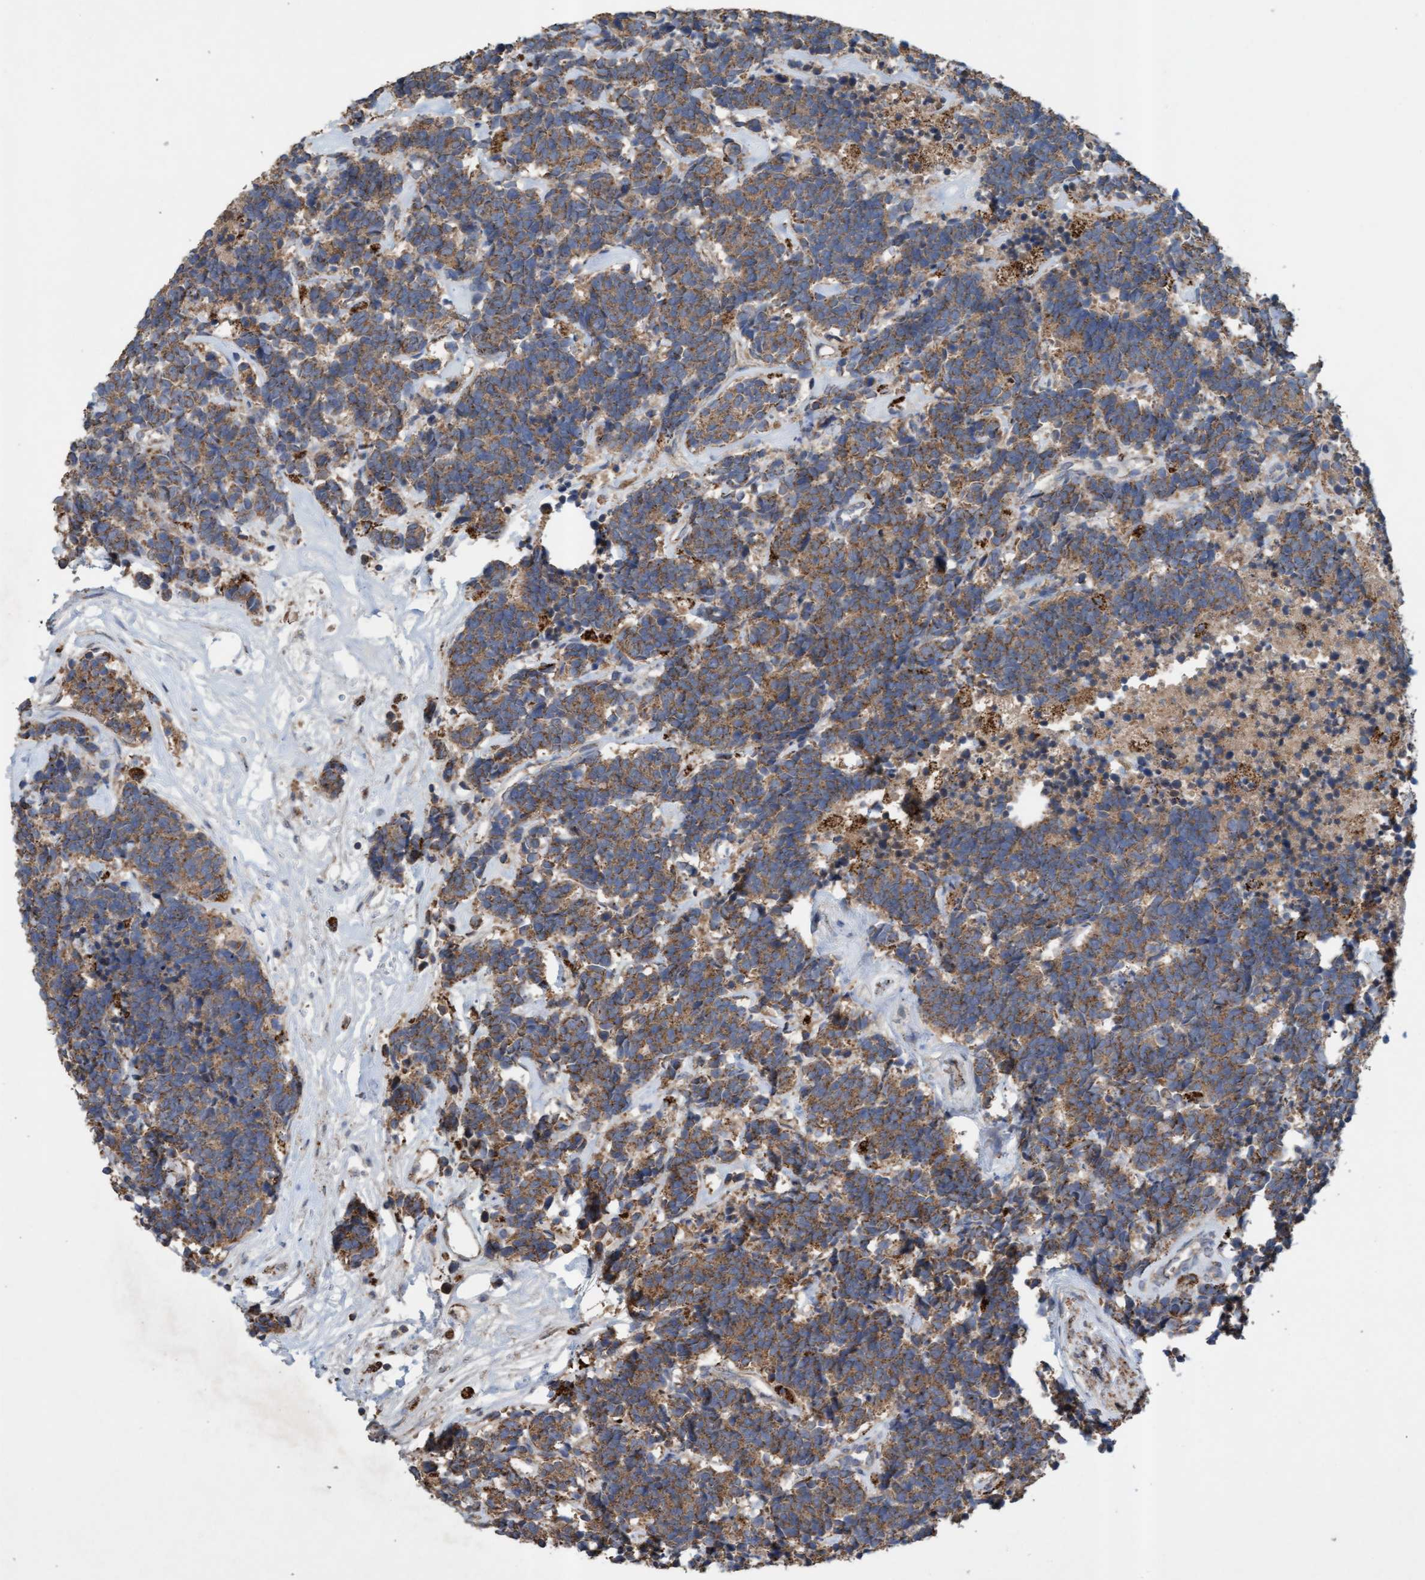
{"staining": {"intensity": "moderate", "quantity": ">75%", "location": "cytoplasmic/membranous"}, "tissue": "carcinoid", "cell_type": "Tumor cells", "image_type": "cancer", "snomed": [{"axis": "morphology", "description": "Carcinoma, NOS"}, {"axis": "morphology", "description": "Carcinoid, malignant, NOS"}, {"axis": "topography", "description": "Urinary bladder"}], "caption": "Protein expression analysis of human carcinoma reveals moderate cytoplasmic/membranous staining in about >75% of tumor cells.", "gene": "ATPAF2", "patient": {"sex": "male", "age": 57}}